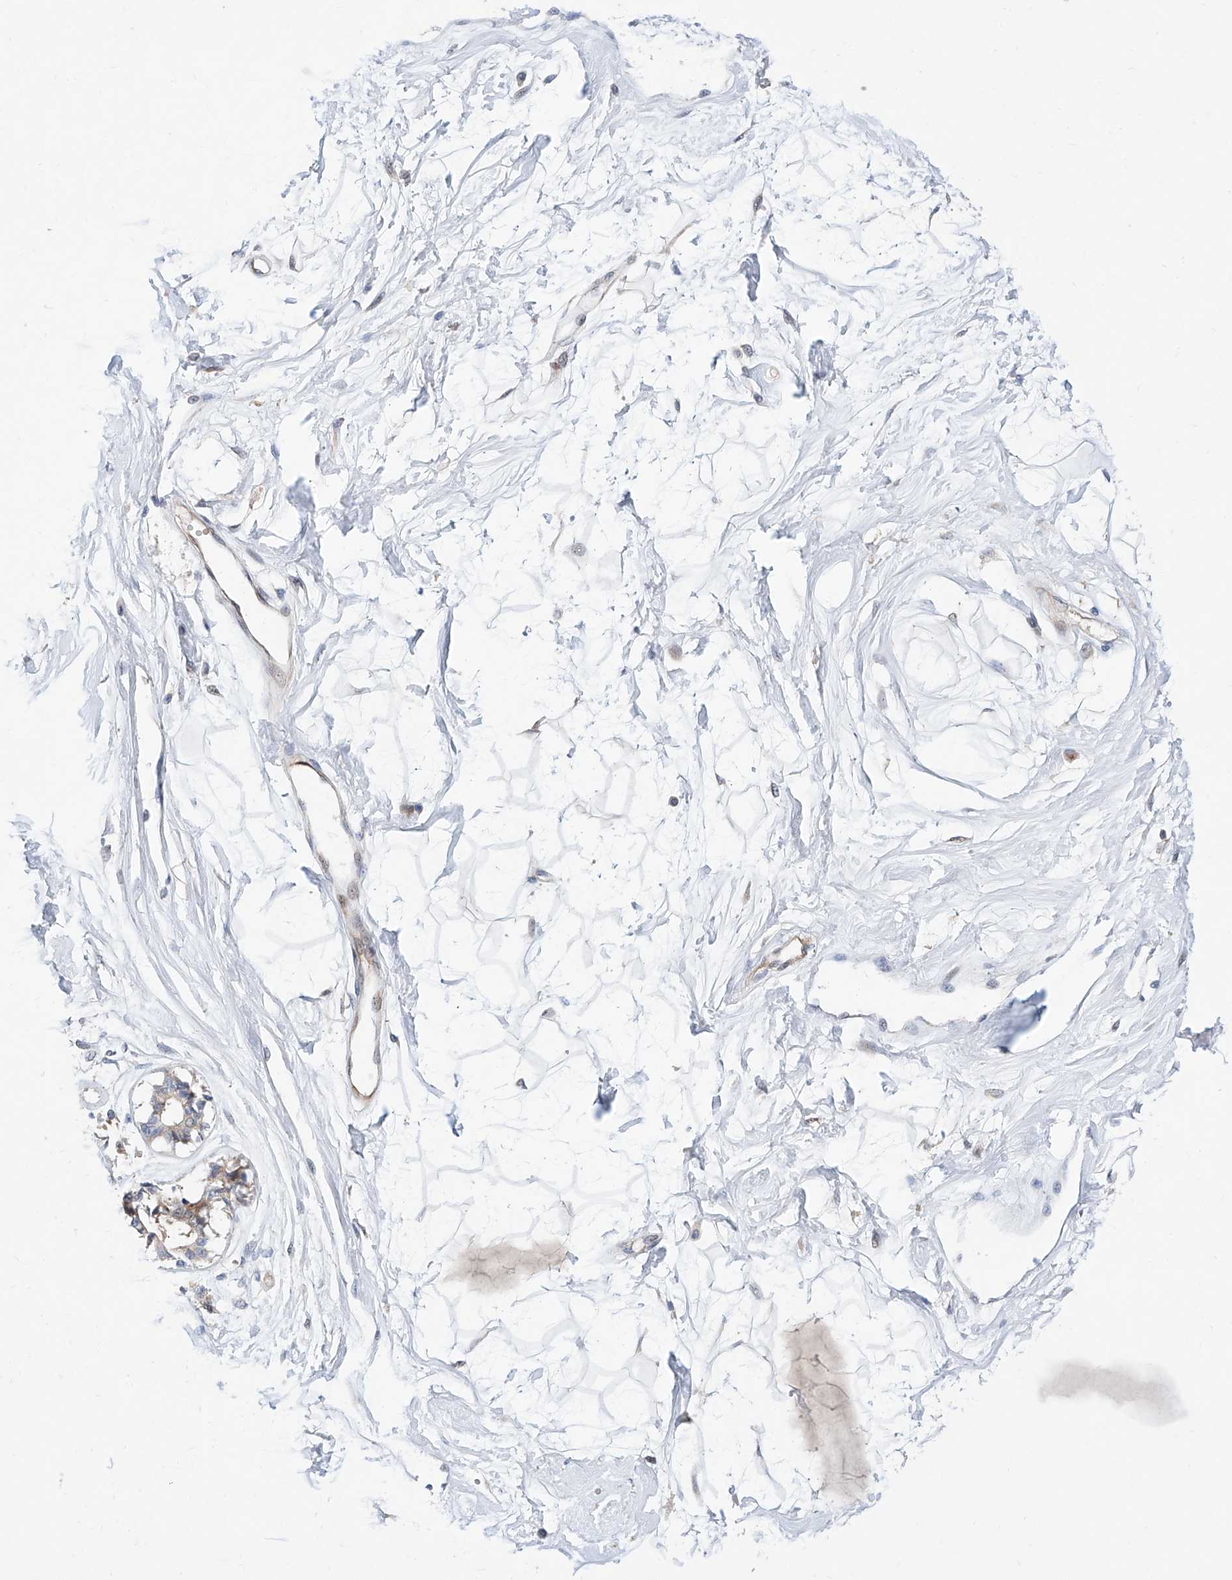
{"staining": {"intensity": "negative", "quantity": "none", "location": "none"}, "tissue": "breast", "cell_type": "Adipocytes", "image_type": "normal", "snomed": [{"axis": "morphology", "description": "Normal tissue, NOS"}, {"axis": "topography", "description": "Breast"}], "caption": "Immunohistochemical staining of unremarkable breast demonstrates no significant expression in adipocytes. (DAB IHC visualized using brightfield microscopy, high magnification).", "gene": "FUCA2", "patient": {"sex": "female", "age": 45}}